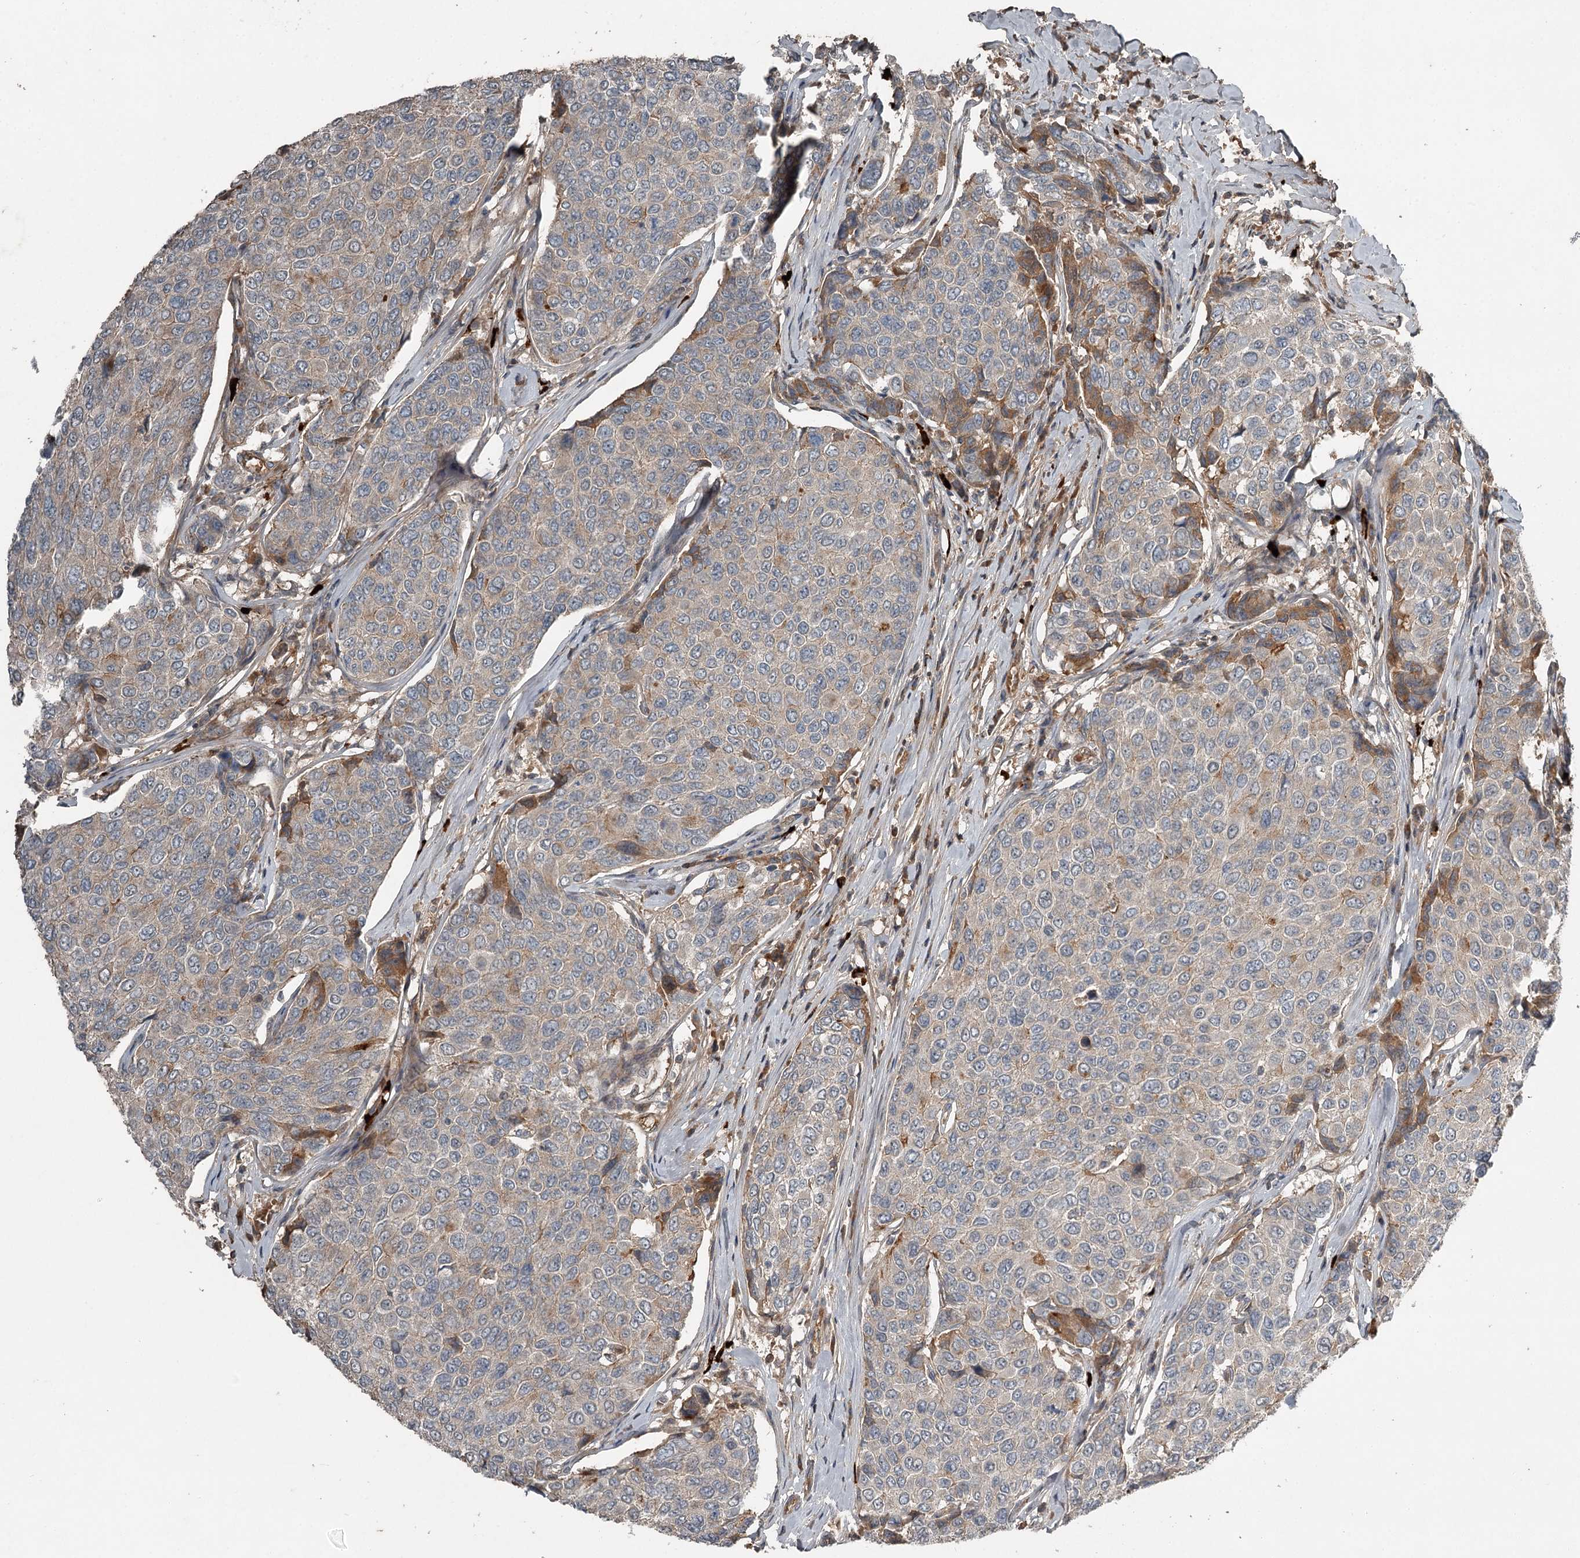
{"staining": {"intensity": "weak", "quantity": "25%-75%", "location": "cytoplasmic/membranous"}, "tissue": "breast cancer", "cell_type": "Tumor cells", "image_type": "cancer", "snomed": [{"axis": "morphology", "description": "Duct carcinoma"}, {"axis": "topography", "description": "Breast"}], "caption": "Breast infiltrating ductal carcinoma stained for a protein demonstrates weak cytoplasmic/membranous positivity in tumor cells.", "gene": "SLC39A8", "patient": {"sex": "female", "age": 55}}